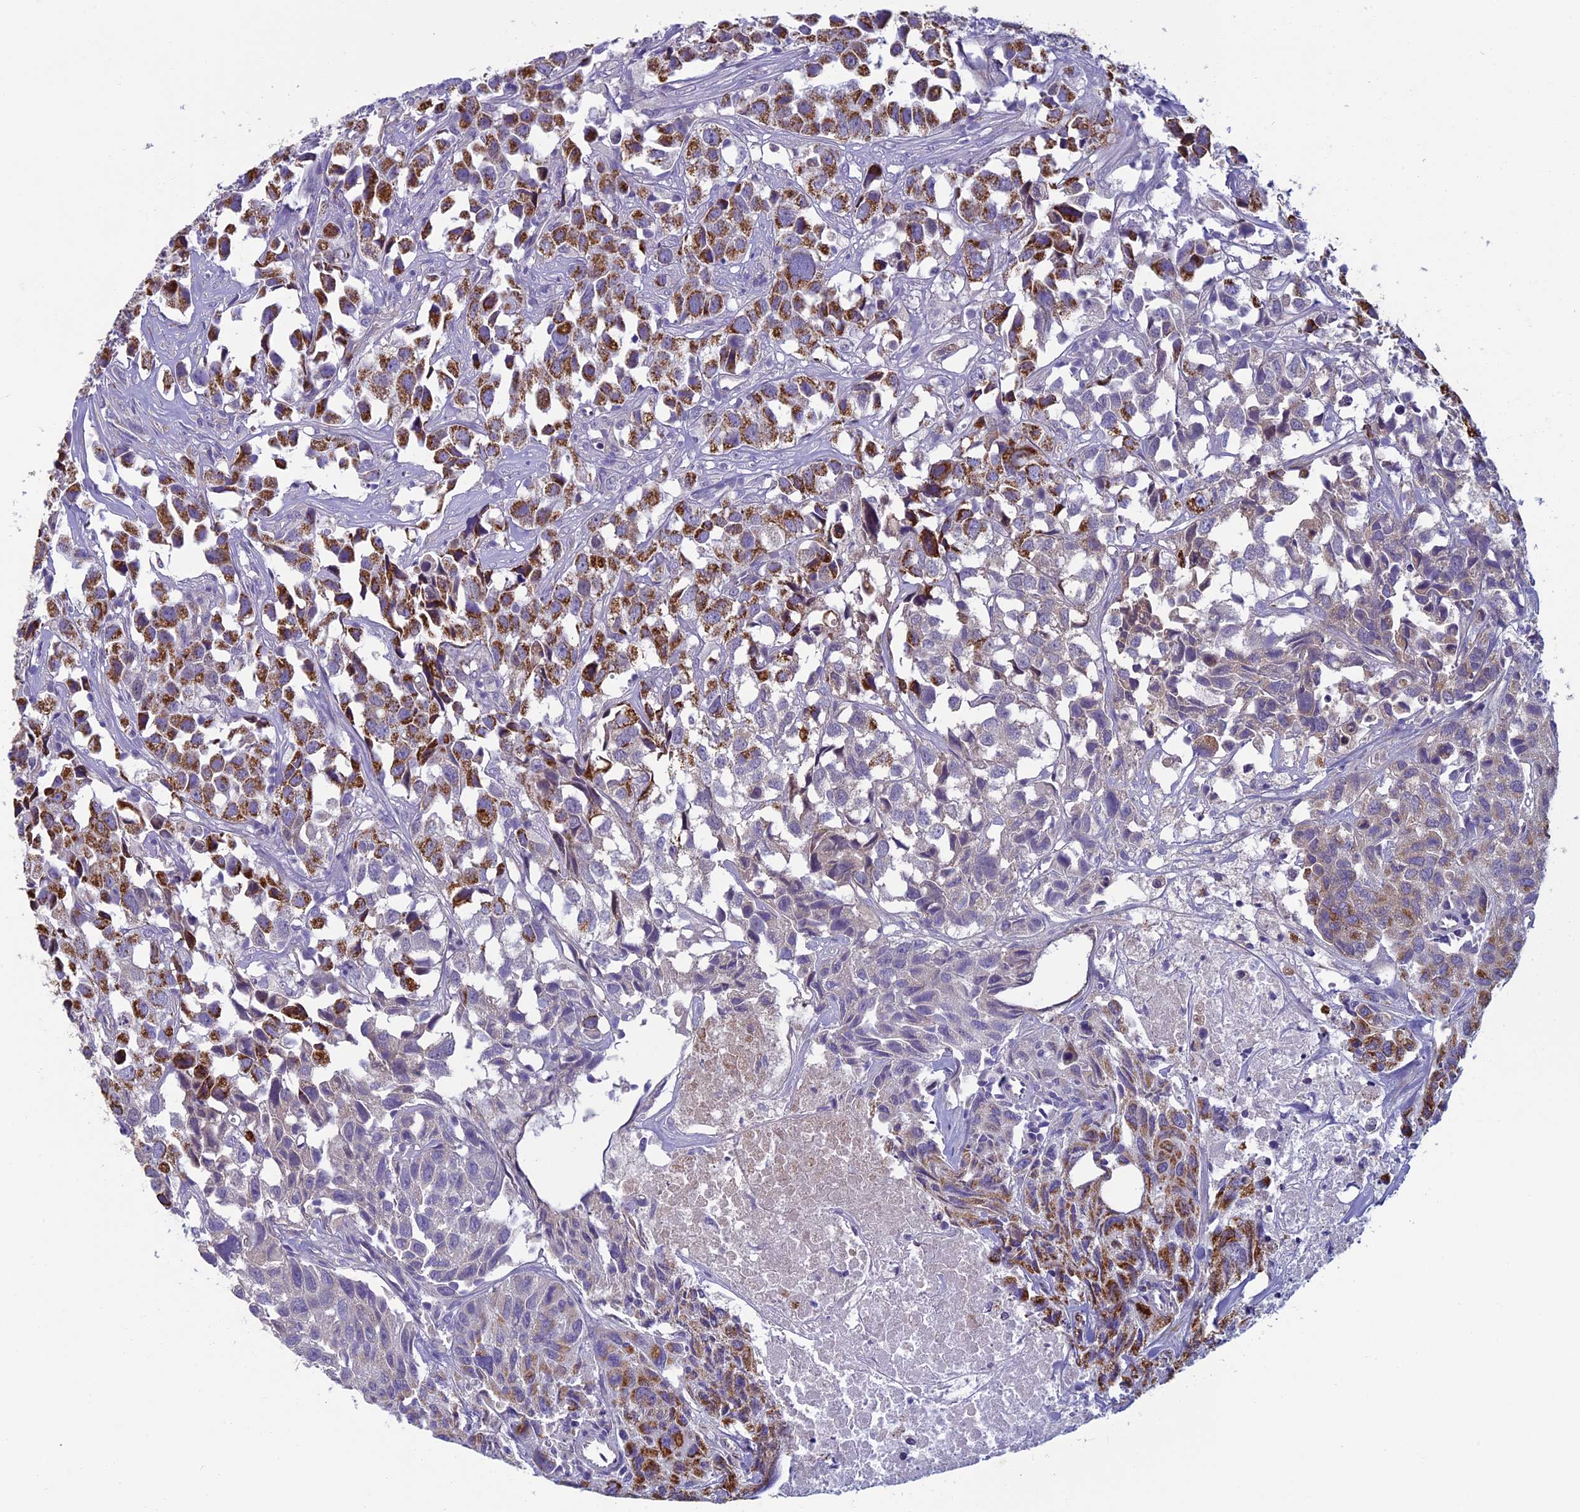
{"staining": {"intensity": "strong", "quantity": "25%-75%", "location": "cytoplasmic/membranous"}, "tissue": "urothelial cancer", "cell_type": "Tumor cells", "image_type": "cancer", "snomed": [{"axis": "morphology", "description": "Urothelial carcinoma, High grade"}, {"axis": "topography", "description": "Urinary bladder"}], "caption": "Human urothelial cancer stained with a brown dye exhibits strong cytoplasmic/membranous positive expression in approximately 25%-75% of tumor cells.", "gene": "MFSD12", "patient": {"sex": "female", "age": 75}}